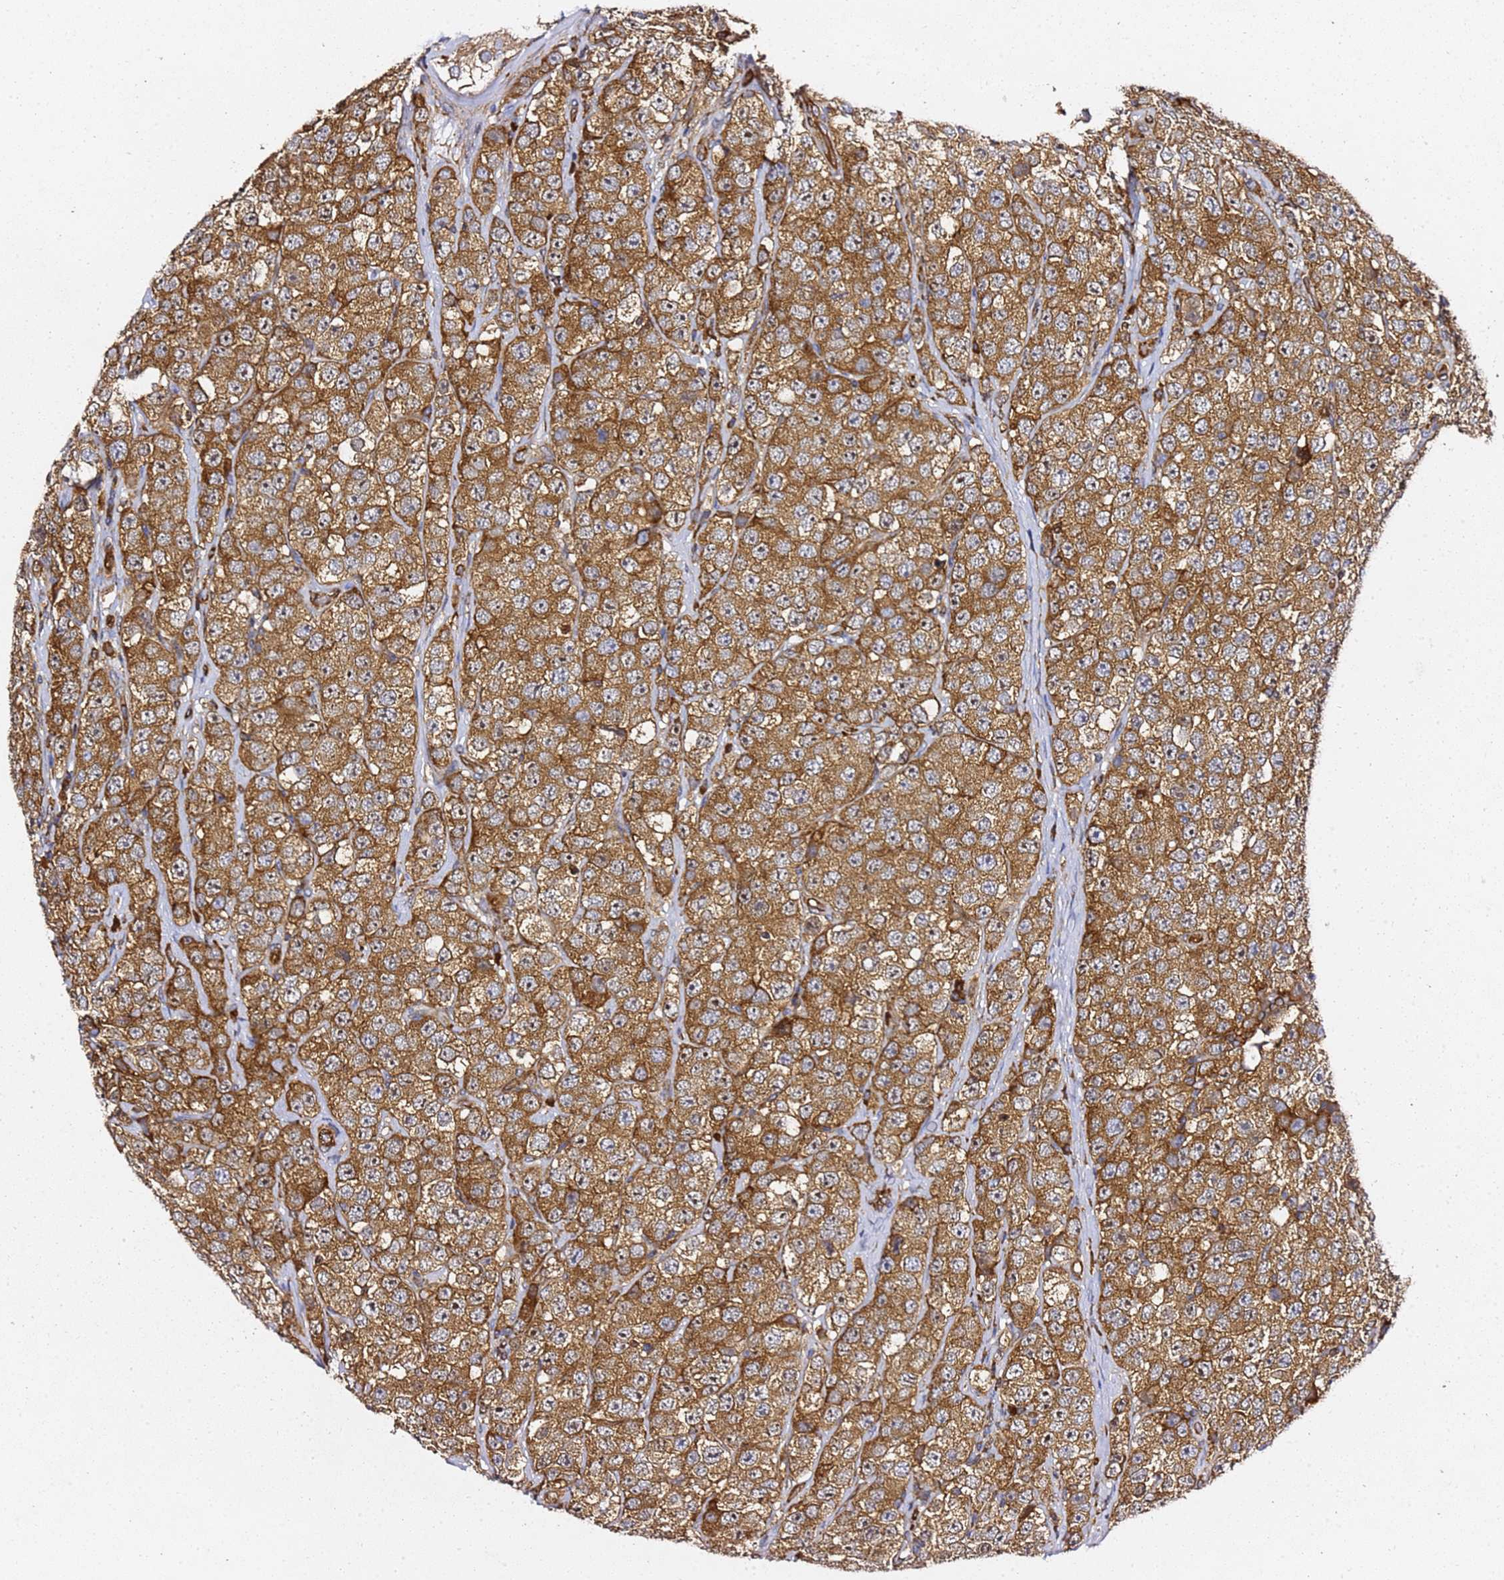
{"staining": {"intensity": "moderate", "quantity": ">75%", "location": "cytoplasmic/membranous,nuclear"}, "tissue": "testis cancer", "cell_type": "Tumor cells", "image_type": "cancer", "snomed": [{"axis": "morphology", "description": "Seminoma, NOS"}, {"axis": "topography", "description": "Testis"}], "caption": "Brown immunohistochemical staining in seminoma (testis) reveals moderate cytoplasmic/membranous and nuclear positivity in approximately >75% of tumor cells.", "gene": "TPST1", "patient": {"sex": "male", "age": 28}}